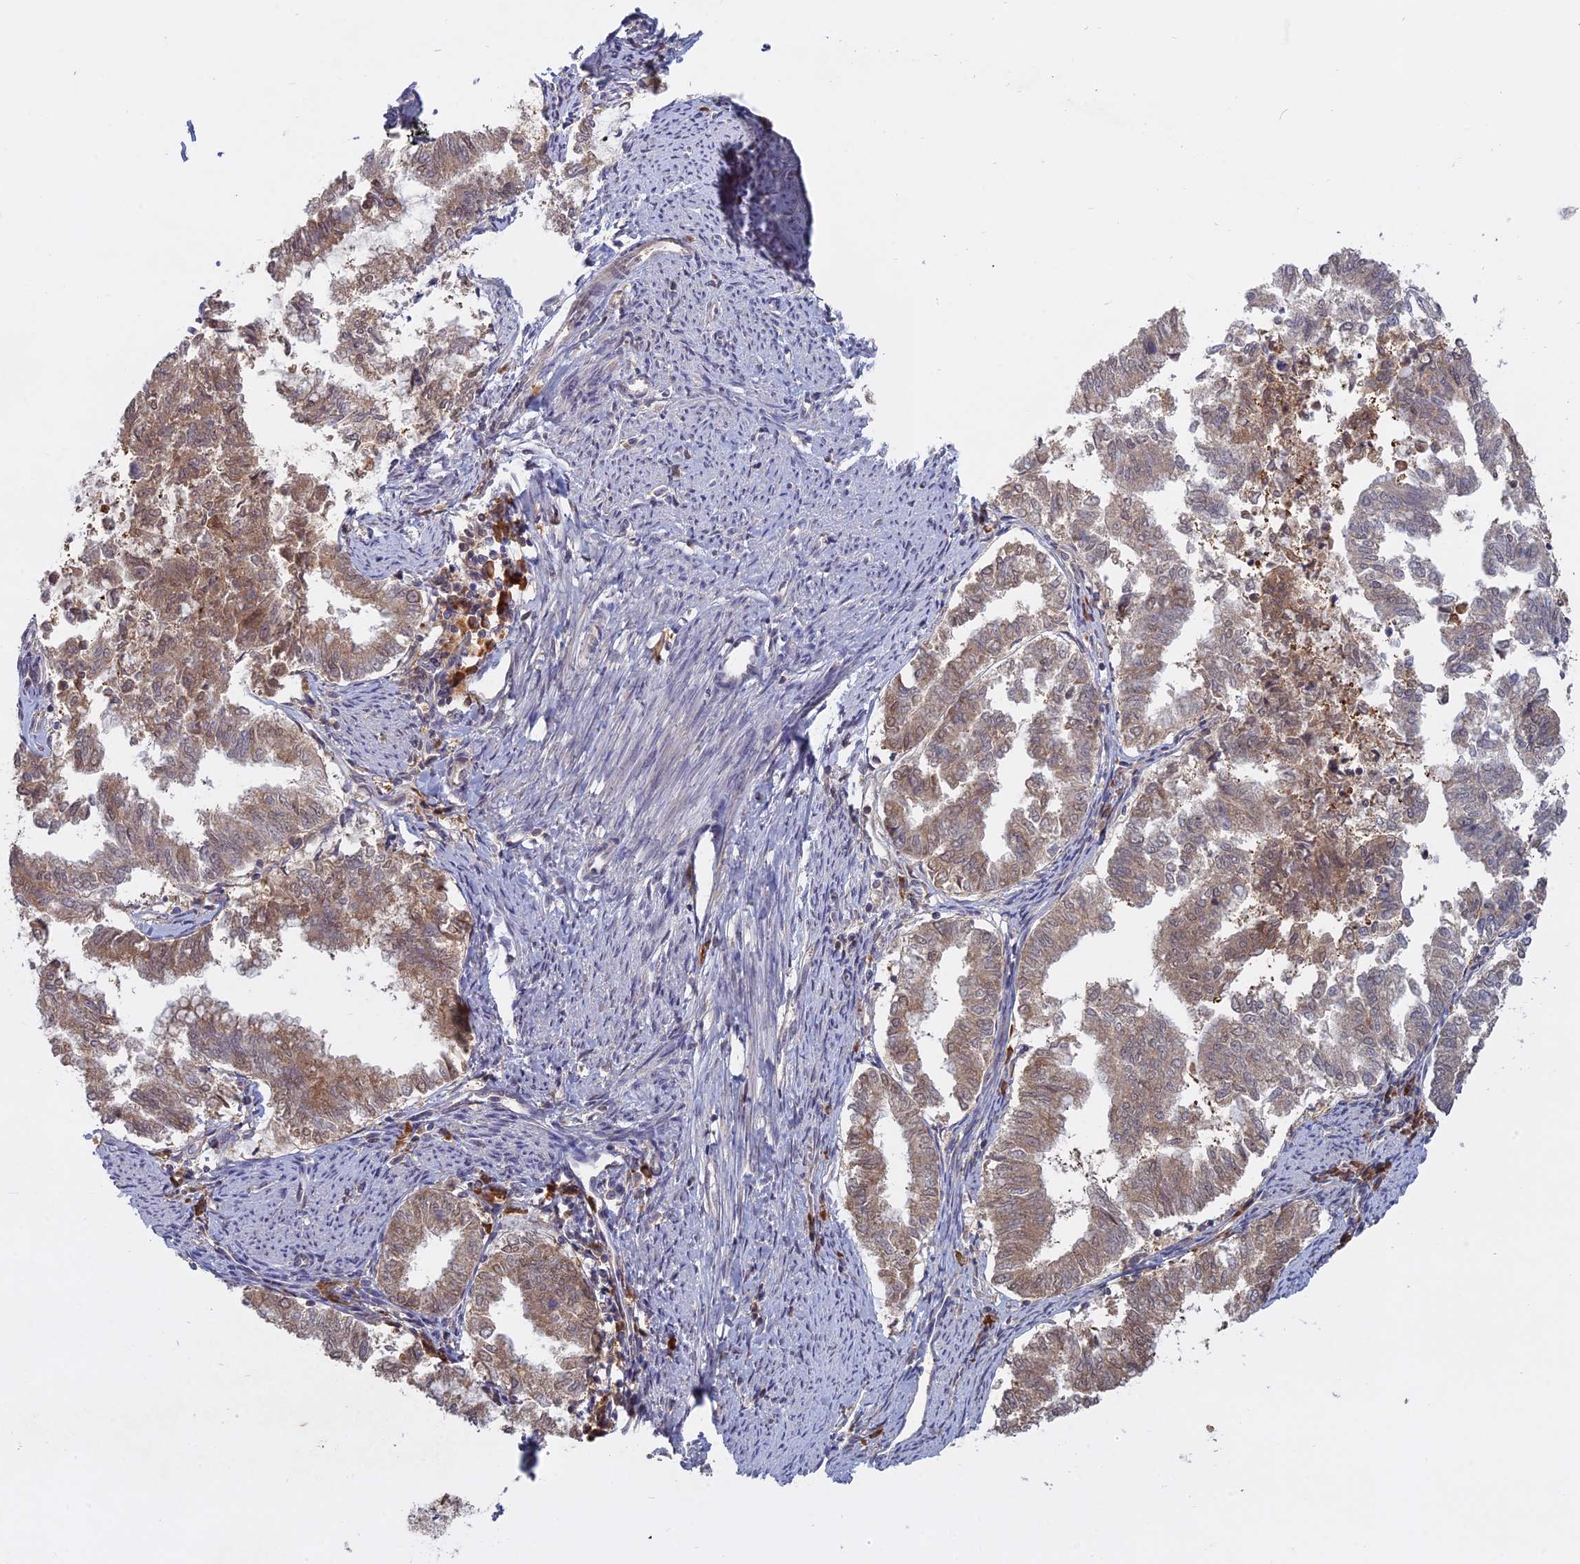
{"staining": {"intensity": "moderate", "quantity": "25%-75%", "location": "cytoplasmic/membranous"}, "tissue": "endometrial cancer", "cell_type": "Tumor cells", "image_type": "cancer", "snomed": [{"axis": "morphology", "description": "Adenocarcinoma, NOS"}, {"axis": "topography", "description": "Endometrium"}], "caption": "Endometrial adenocarcinoma was stained to show a protein in brown. There is medium levels of moderate cytoplasmic/membranous positivity in approximately 25%-75% of tumor cells.", "gene": "TMEM208", "patient": {"sex": "female", "age": 79}}